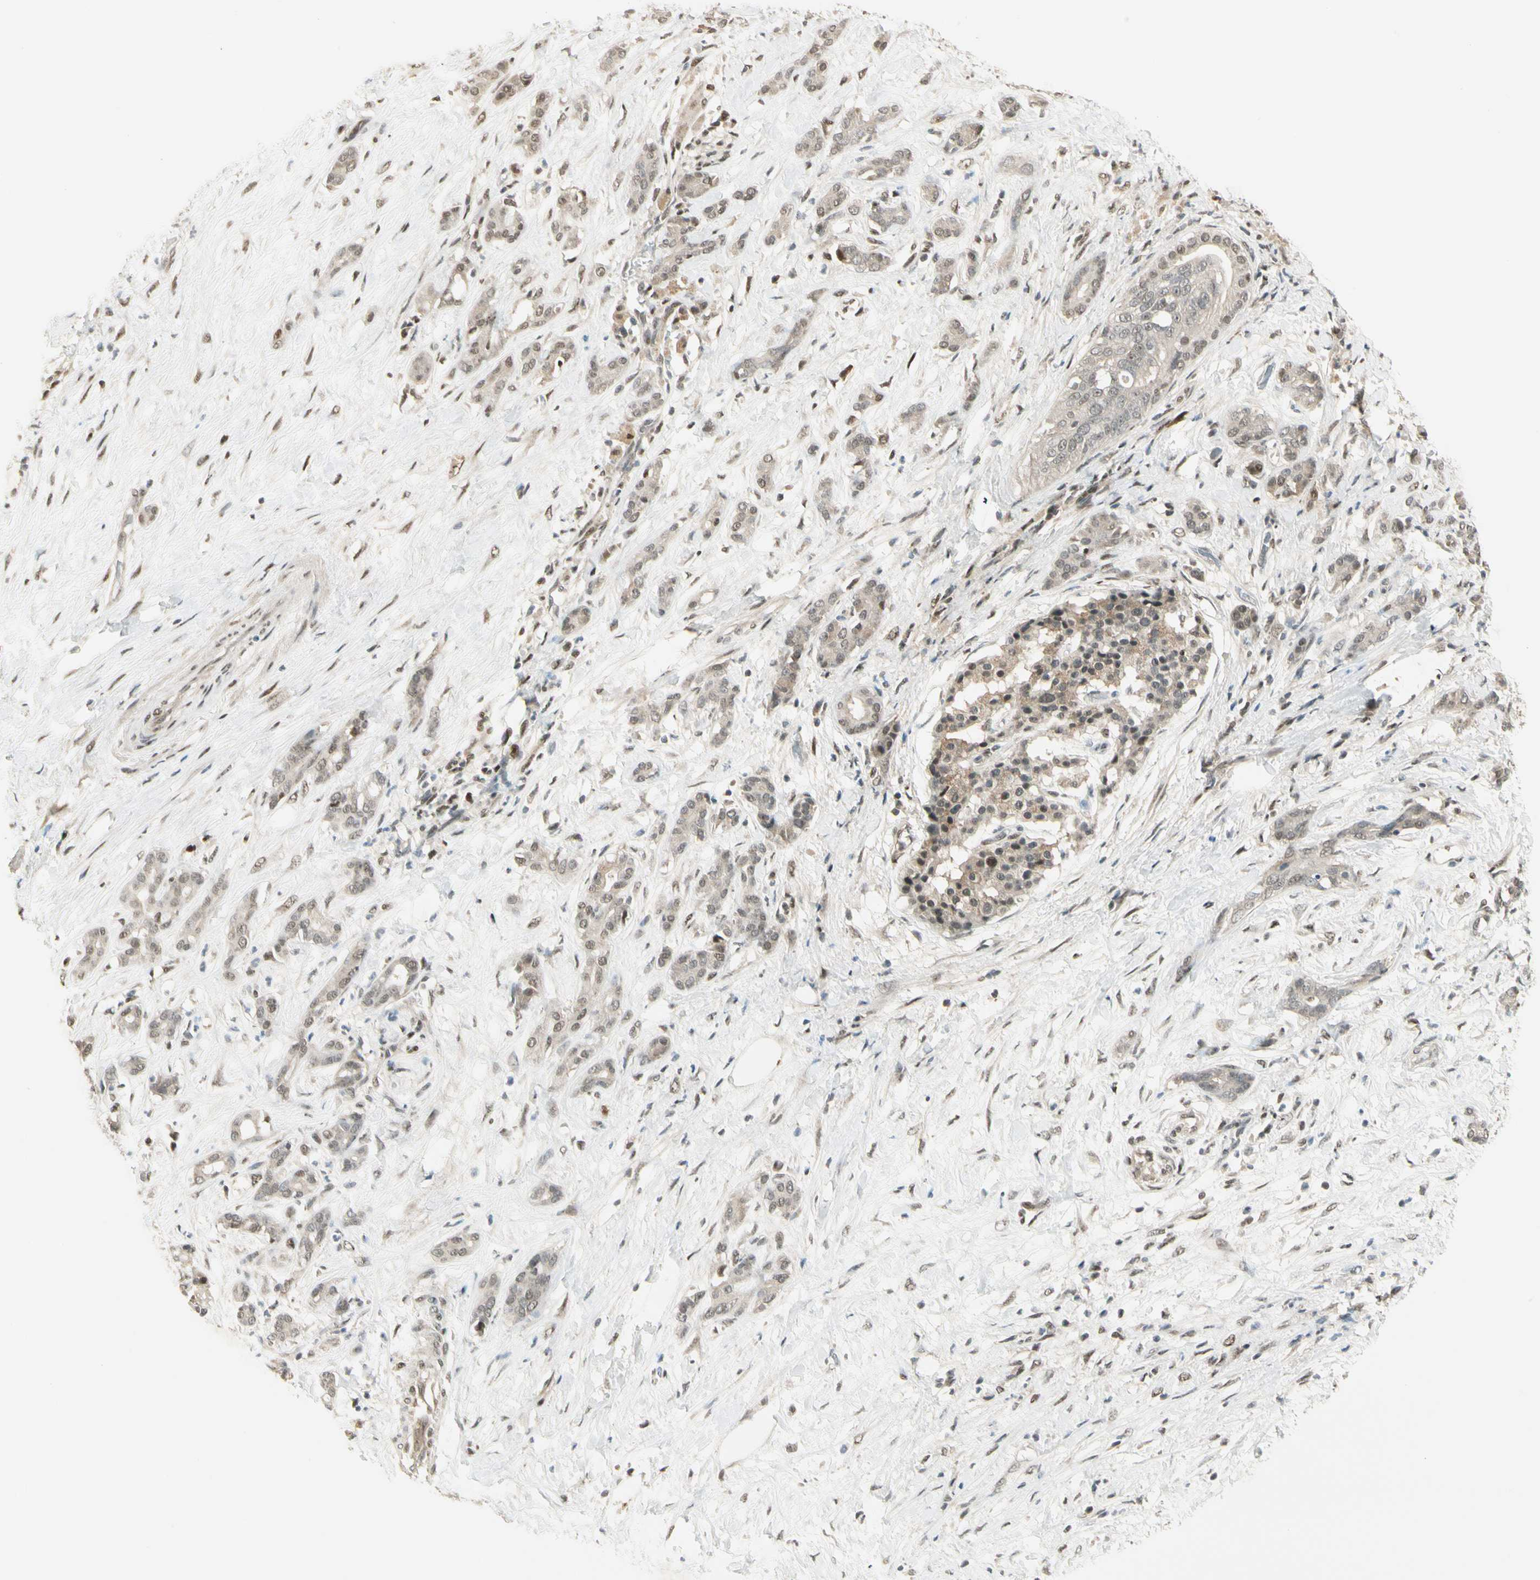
{"staining": {"intensity": "weak", "quantity": ">75%", "location": "cytoplasmic/membranous,nuclear"}, "tissue": "pancreatic cancer", "cell_type": "Tumor cells", "image_type": "cancer", "snomed": [{"axis": "morphology", "description": "Adenocarcinoma, NOS"}, {"axis": "topography", "description": "Pancreas"}], "caption": "Pancreatic cancer (adenocarcinoma) stained with immunohistochemistry shows weak cytoplasmic/membranous and nuclear staining in about >75% of tumor cells.", "gene": "GTF3A", "patient": {"sex": "male", "age": 41}}